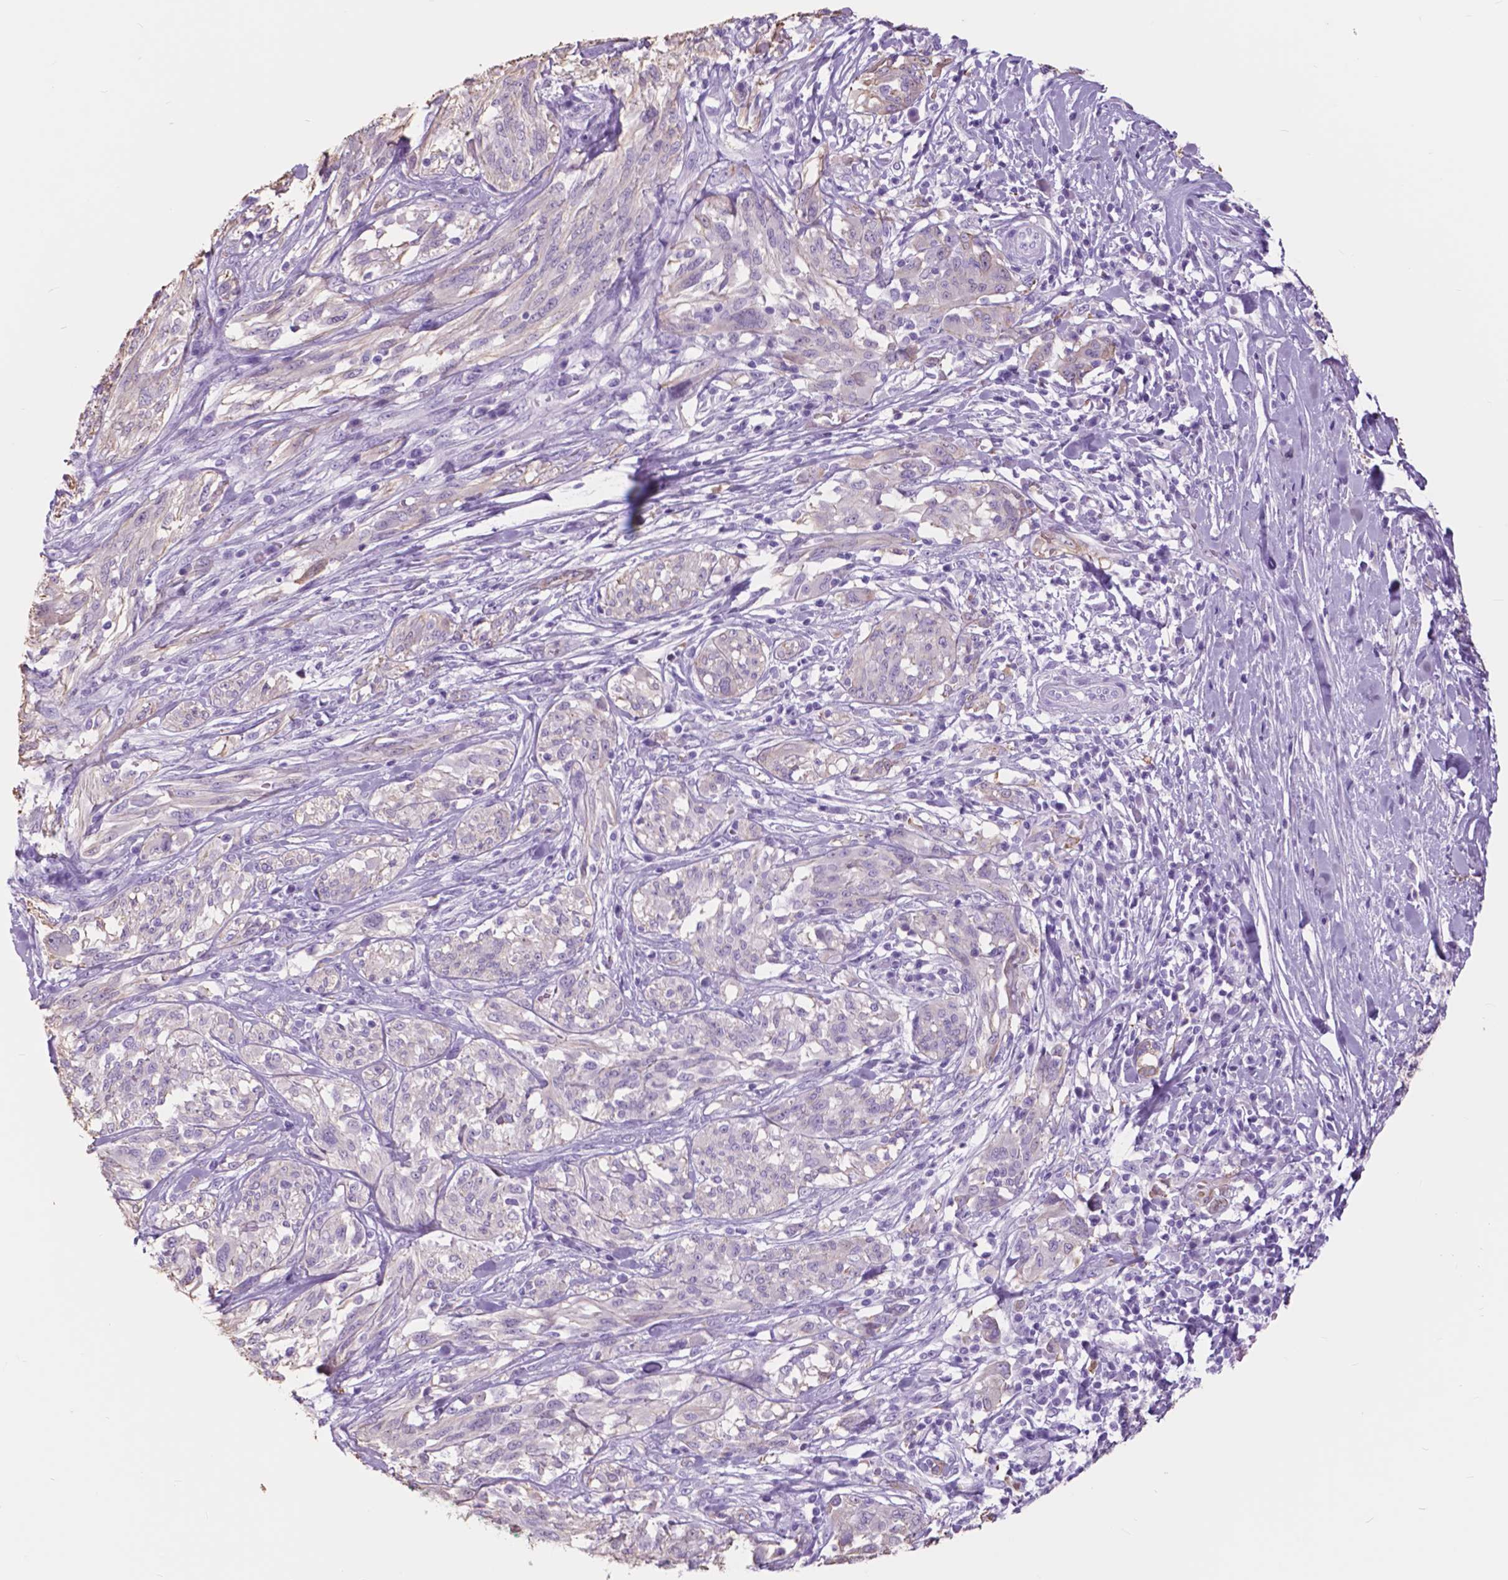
{"staining": {"intensity": "negative", "quantity": "none", "location": "none"}, "tissue": "melanoma", "cell_type": "Tumor cells", "image_type": "cancer", "snomed": [{"axis": "morphology", "description": "Malignant melanoma, NOS"}, {"axis": "topography", "description": "Skin"}], "caption": "High power microscopy micrograph of an immunohistochemistry histopathology image of malignant melanoma, revealing no significant staining in tumor cells.", "gene": "FXYD2", "patient": {"sex": "female", "age": 91}}